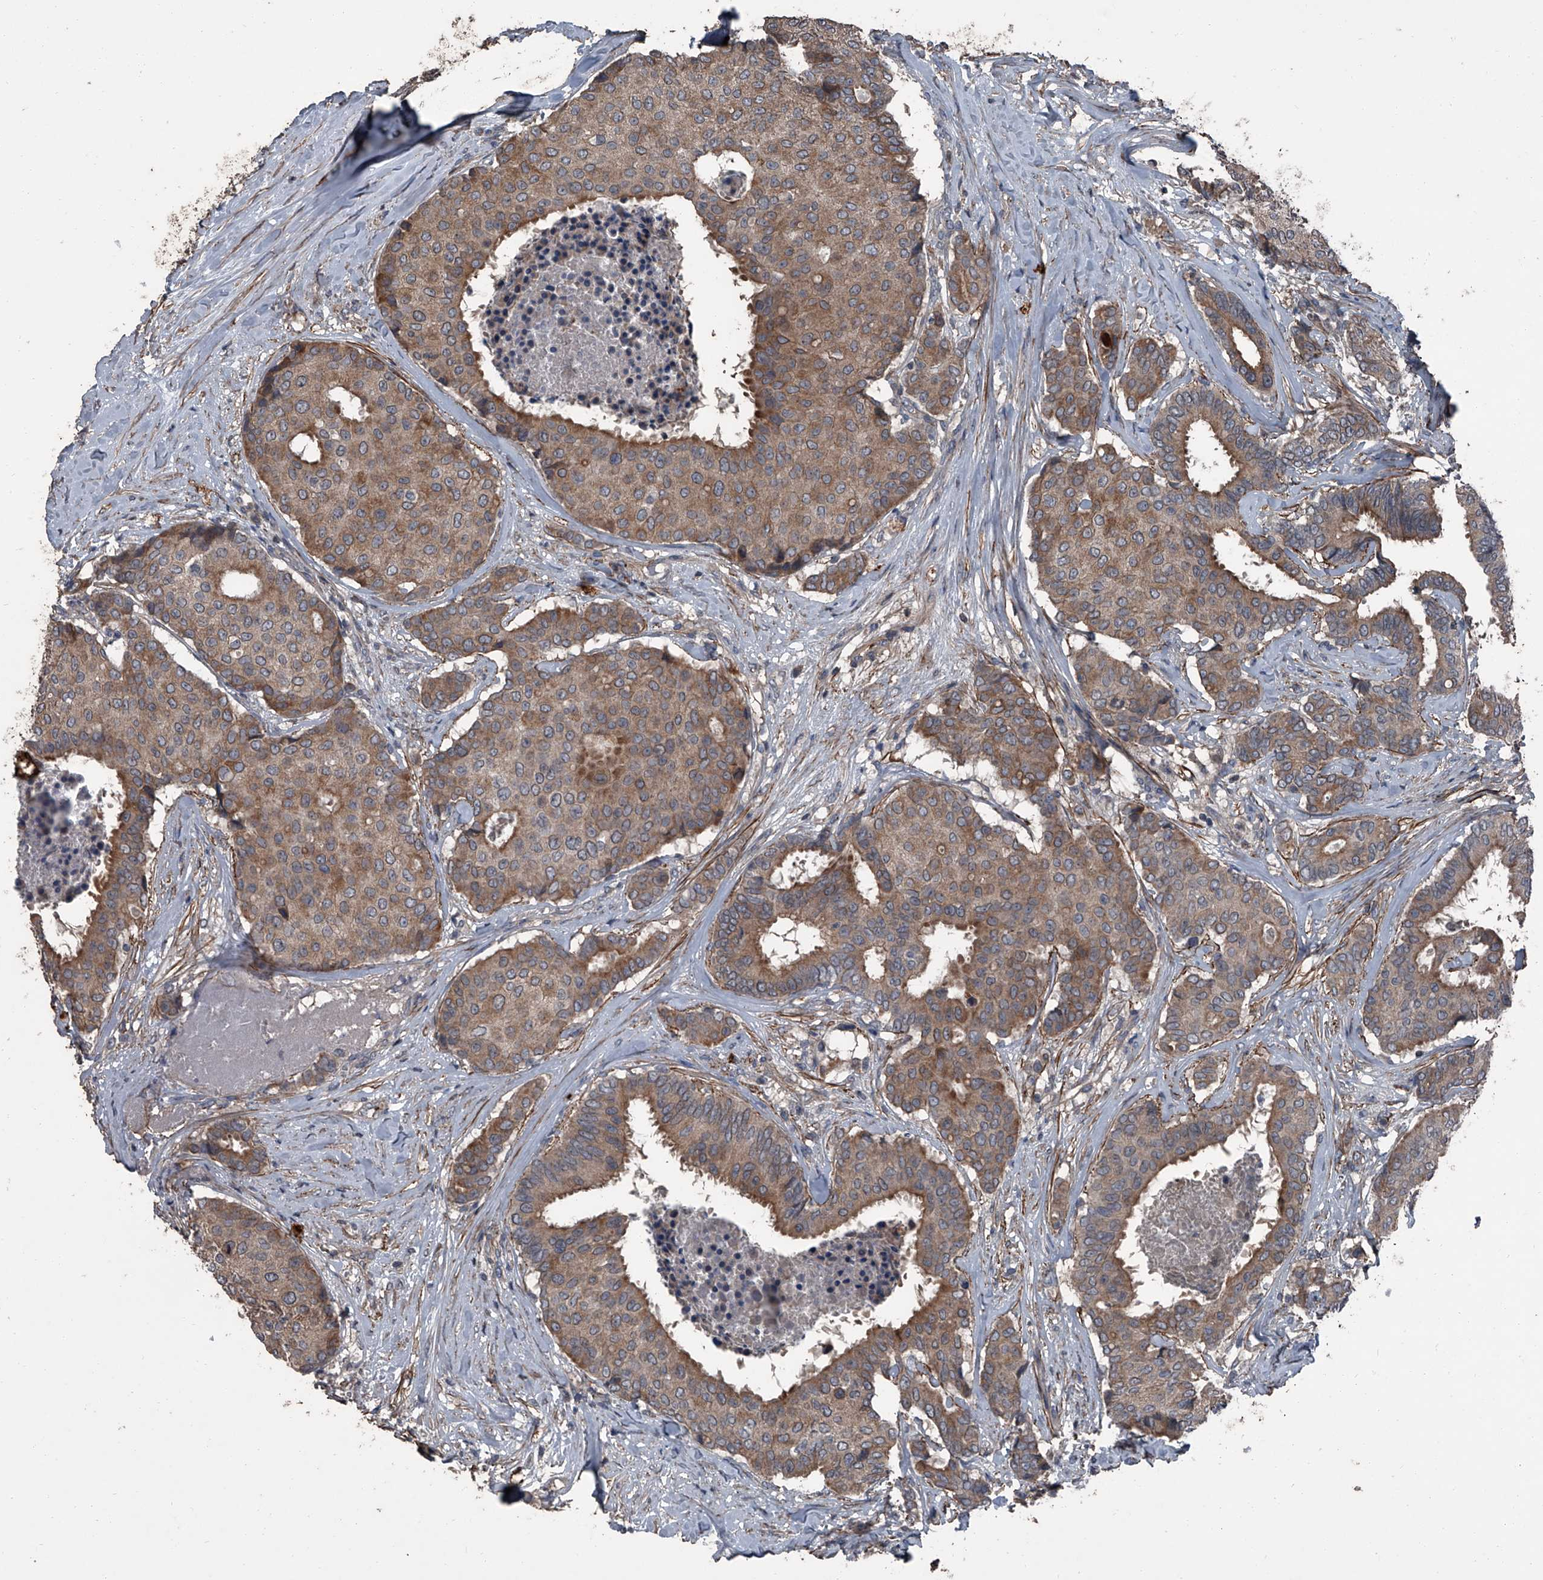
{"staining": {"intensity": "moderate", "quantity": ">75%", "location": "cytoplasmic/membranous"}, "tissue": "breast cancer", "cell_type": "Tumor cells", "image_type": "cancer", "snomed": [{"axis": "morphology", "description": "Duct carcinoma"}, {"axis": "topography", "description": "Breast"}], "caption": "There is medium levels of moderate cytoplasmic/membranous expression in tumor cells of breast cancer, as demonstrated by immunohistochemical staining (brown color).", "gene": "OARD1", "patient": {"sex": "female", "age": 75}}